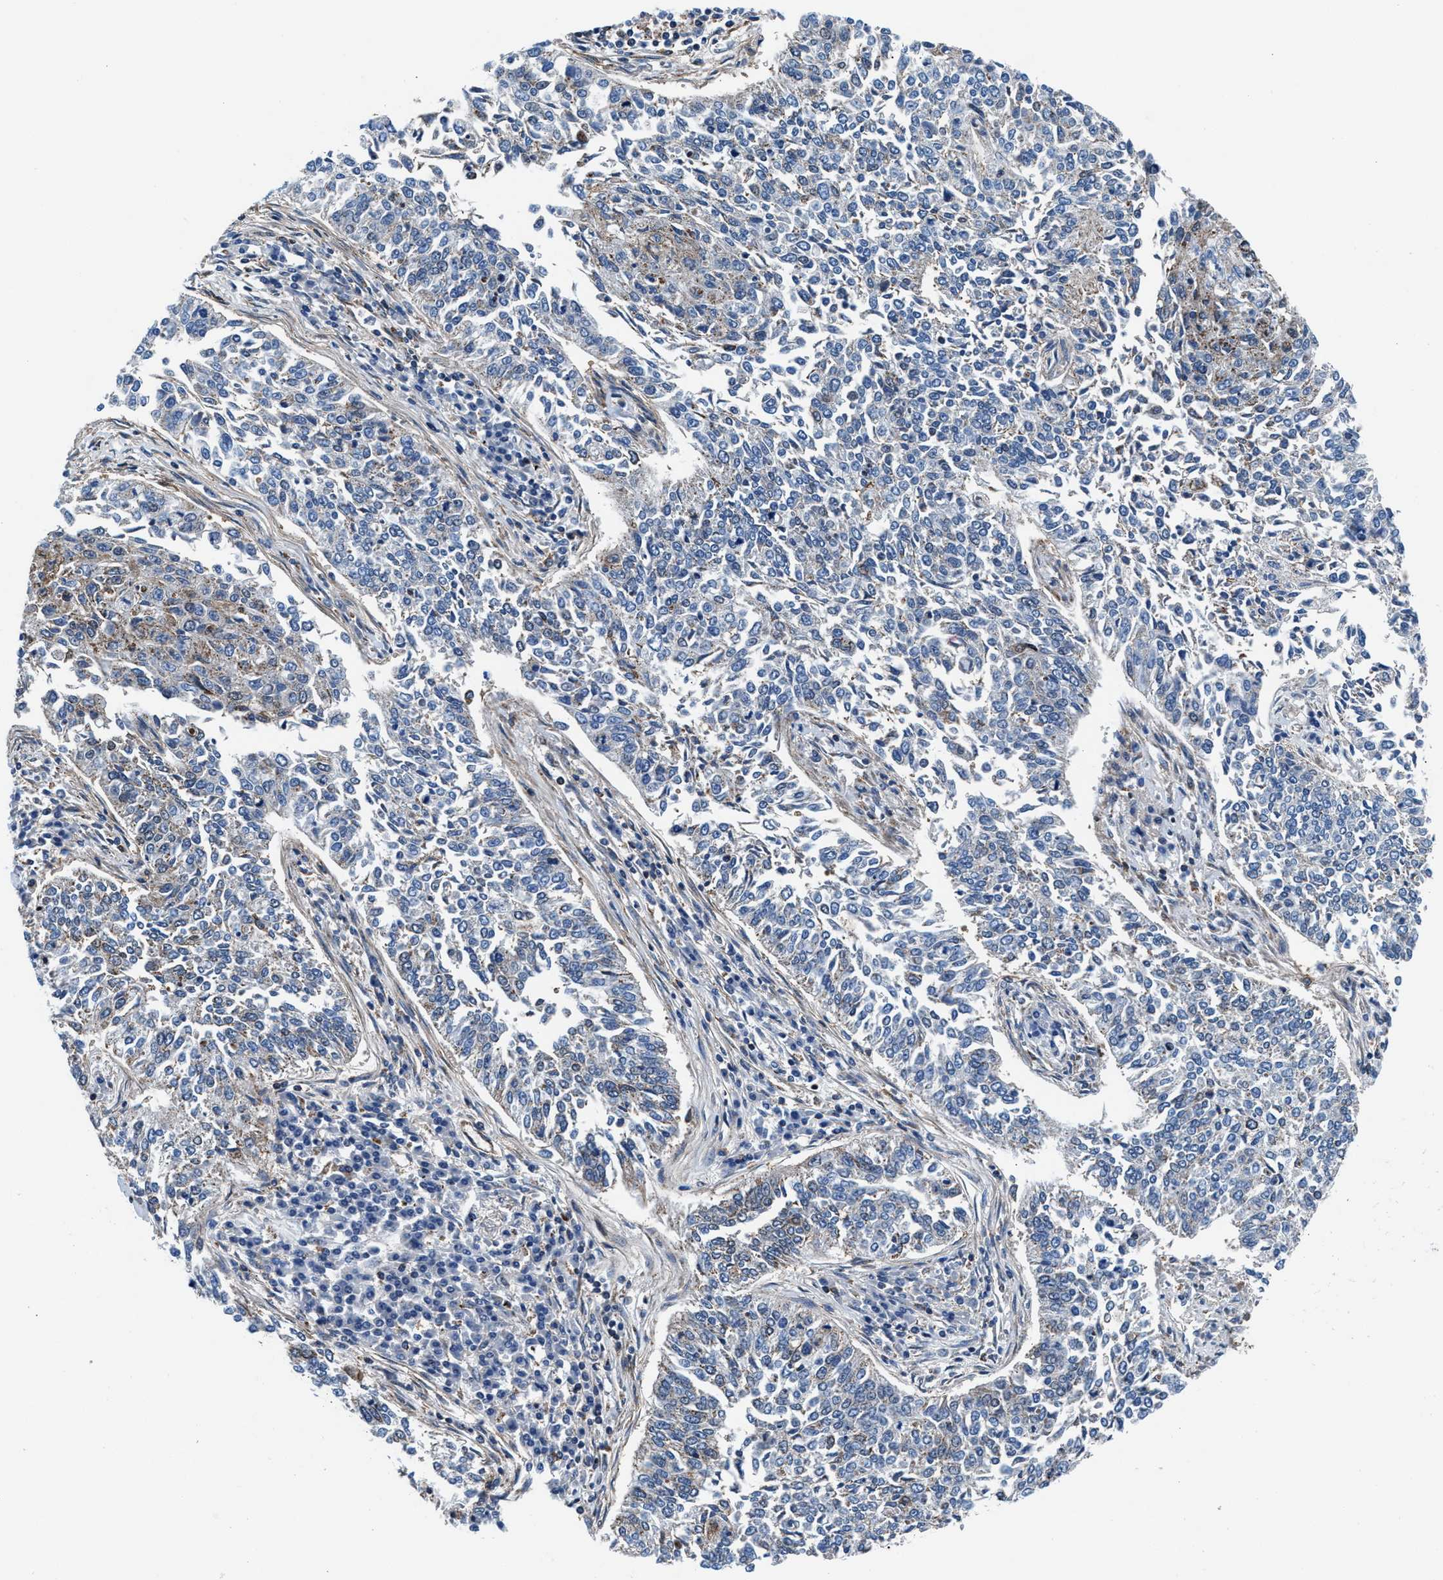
{"staining": {"intensity": "moderate", "quantity": "25%-75%", "location": "cytoplasmic/membranous"}, "tissue": "lung cancer", "cell_type": "Tumor cells", "image_type": "cancer", "snomed": [{"axis": "morphology", "description": "Normal tissue, NOS"}, {"axis": "morphology", "description": "Squamous cell carcinoma, NOS"}, {"axis": "topography", "description": "Cartilage tissue"}, {"axis": "topography", "description": "Bronchus"}, {"axis": "topography", "description": "Lung"}], "caption": "High-magnification brightfield microscopy of lung squamous cell carcinoma stained with DAB (3,3'-diaminobenzidine) (brown) and counterstained with hematoxylin (blue). tumor cells exhibit moderate cytoplasmic/membranous expression is identified in about25%-75% of cells.", "gene": "NKTR", "patient": {"sex": "female", "age": 49}}